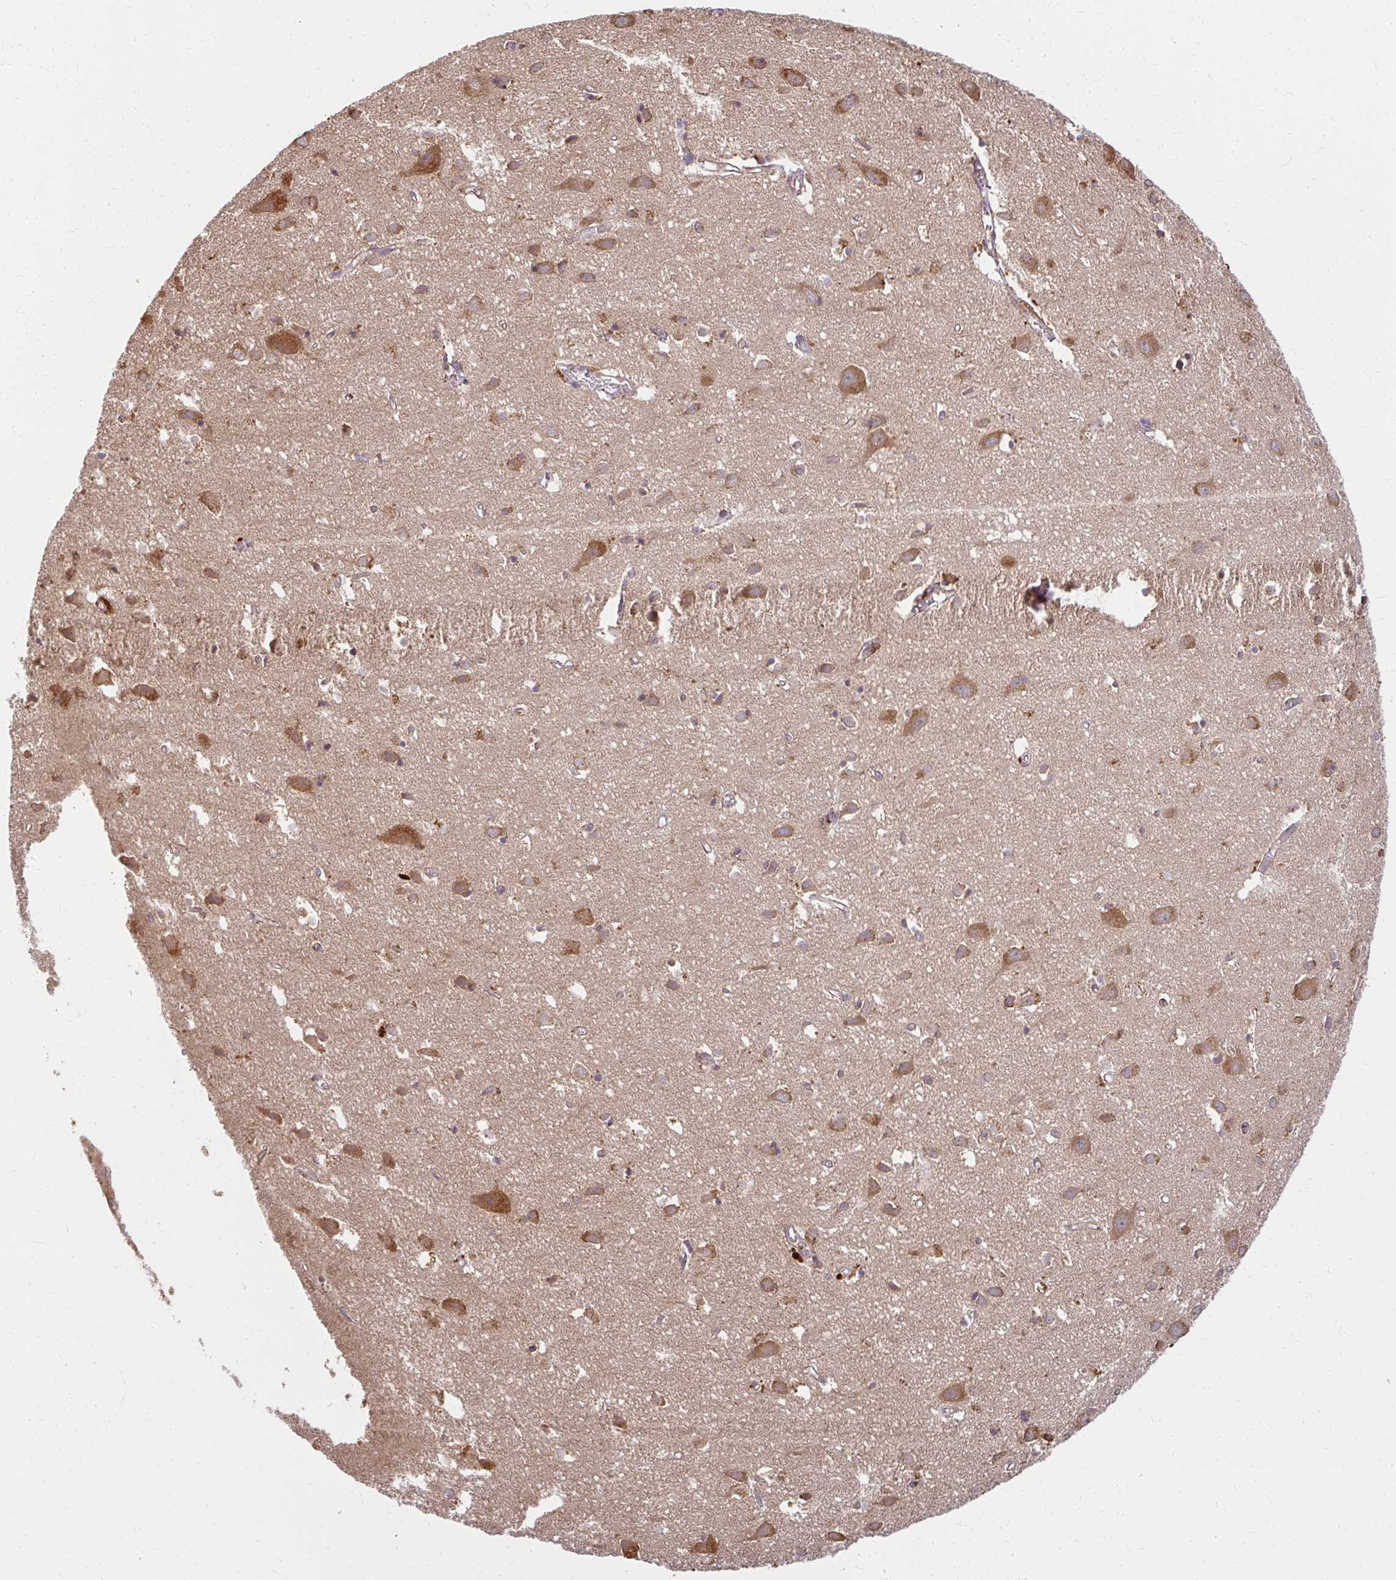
{"staining": {"intensity": "weak", "quantity": "25%-75%", "location": "cytoplasmic/membranous"}, "tissue": "cerebral cortex", "cell_type": "Endothelial cells", "image_type": "normal", "snomed": [{"axis": "morphology", "description": "Normal tissue, NOS"}, {"axis": "topography", "description": "Cerebral cortex"}], "caption": "About 25%-75% of endothelial cells in benign cerebral cortex demonstrate weak cytoplasmic/membranous protein expression as visualized by brown immunohistochemical staining.", "gene": "GNS", "patient": {"sex": "male", "age": 70}}